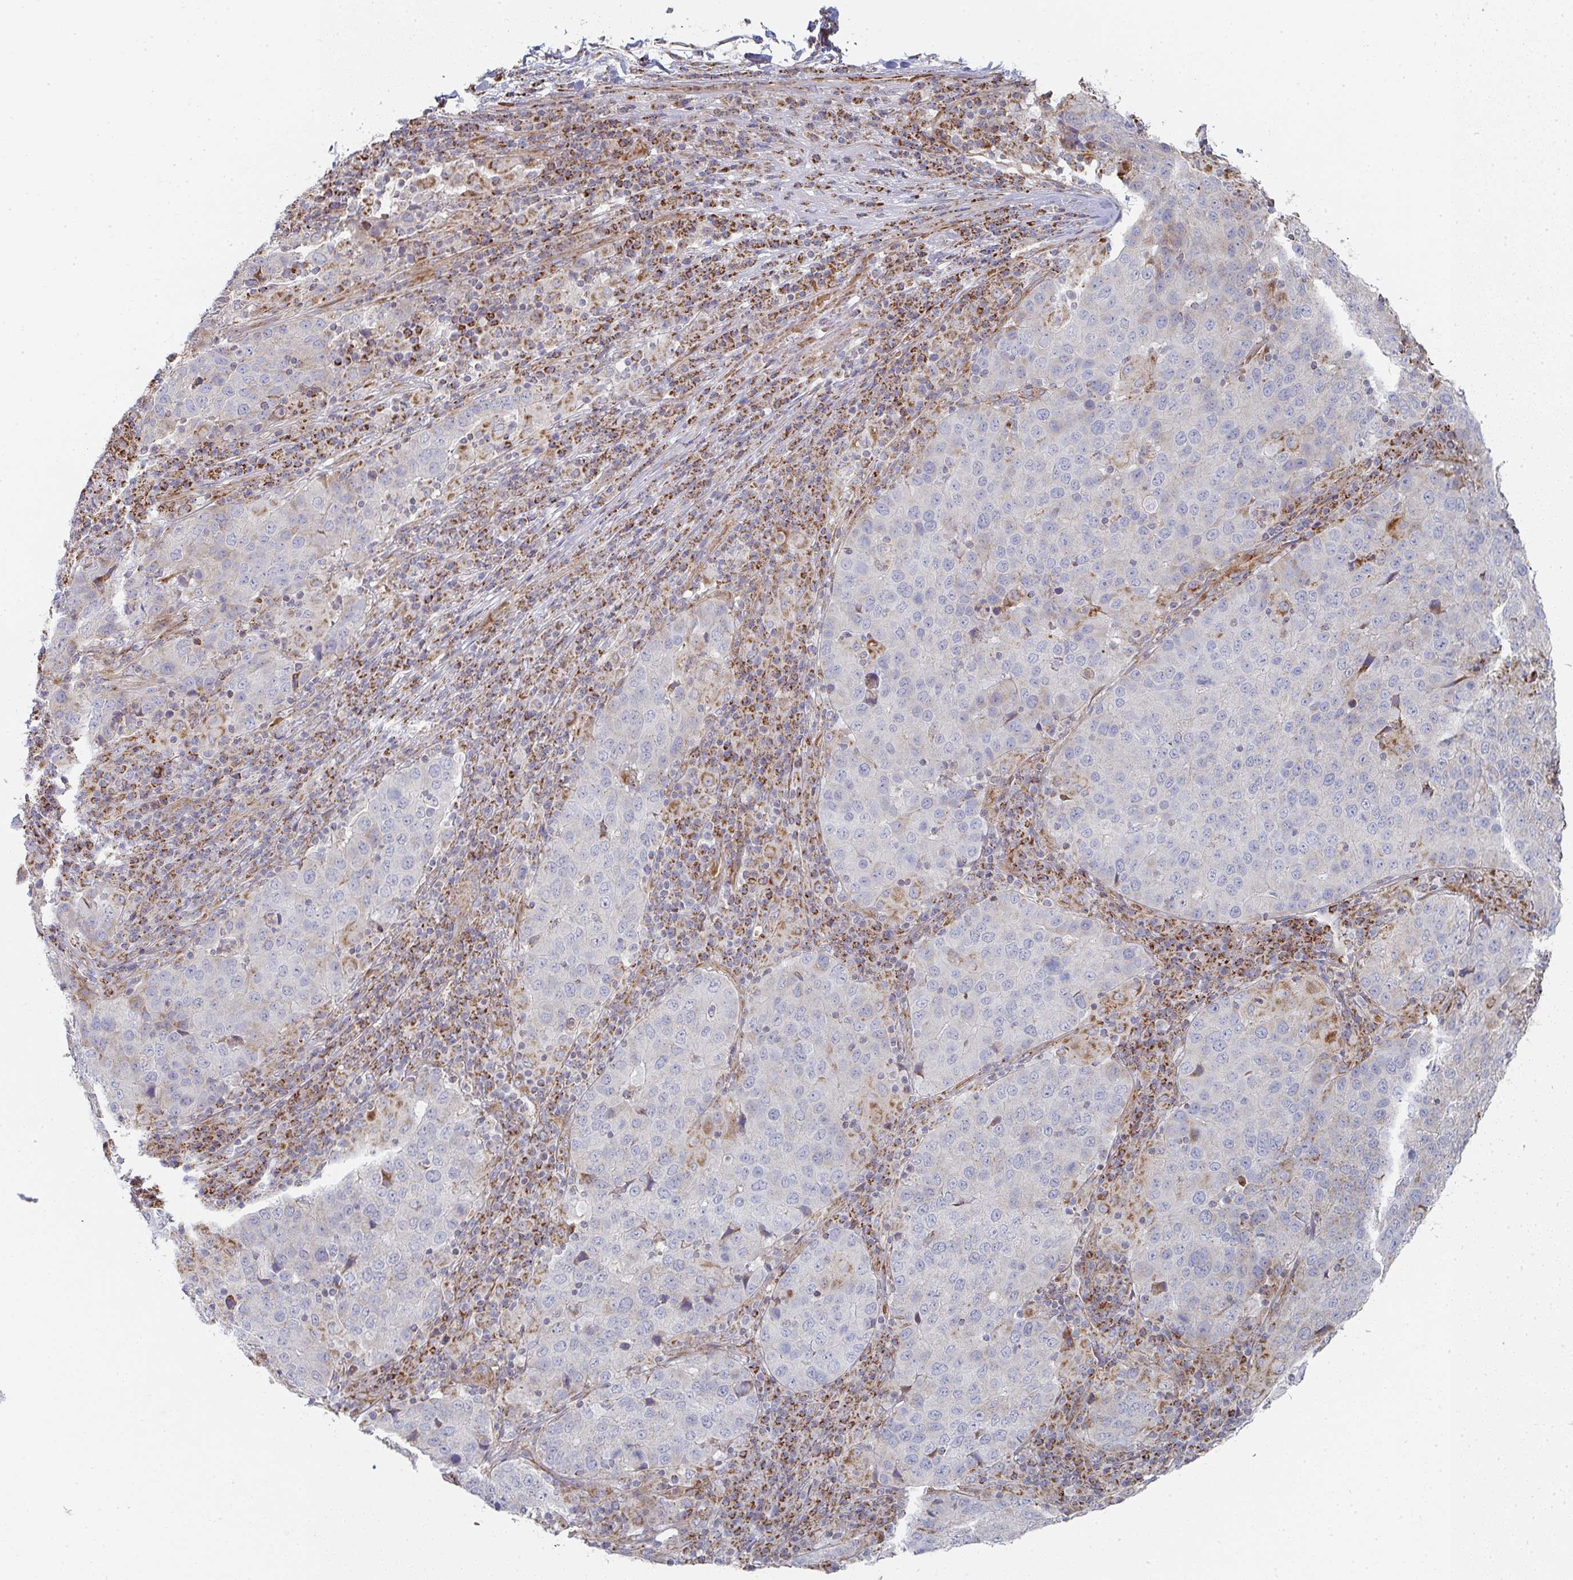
{"staining": {"intensity": "moderate", "quantity": "<25%", "location": "cytoplasmic/membranous"}, "tissue": "stomach cancer", "cell_type": "Tumor cells", "image_type": "cancer", "snomed": [{"axis": "morphology", "description": "Adenocarcinoma, NOS"}, {"axis": "topography", "description": "Stomach"}], "caption": "Moderate cytoplasmic/membranous staining is appreciated in approximately <25% of tumor cells in stomach cancer. The protein is shown in brown color, while the nuclei are stained blue.", "gene": "ZNF526", "patient": {"sex": "male", "age": 71}}